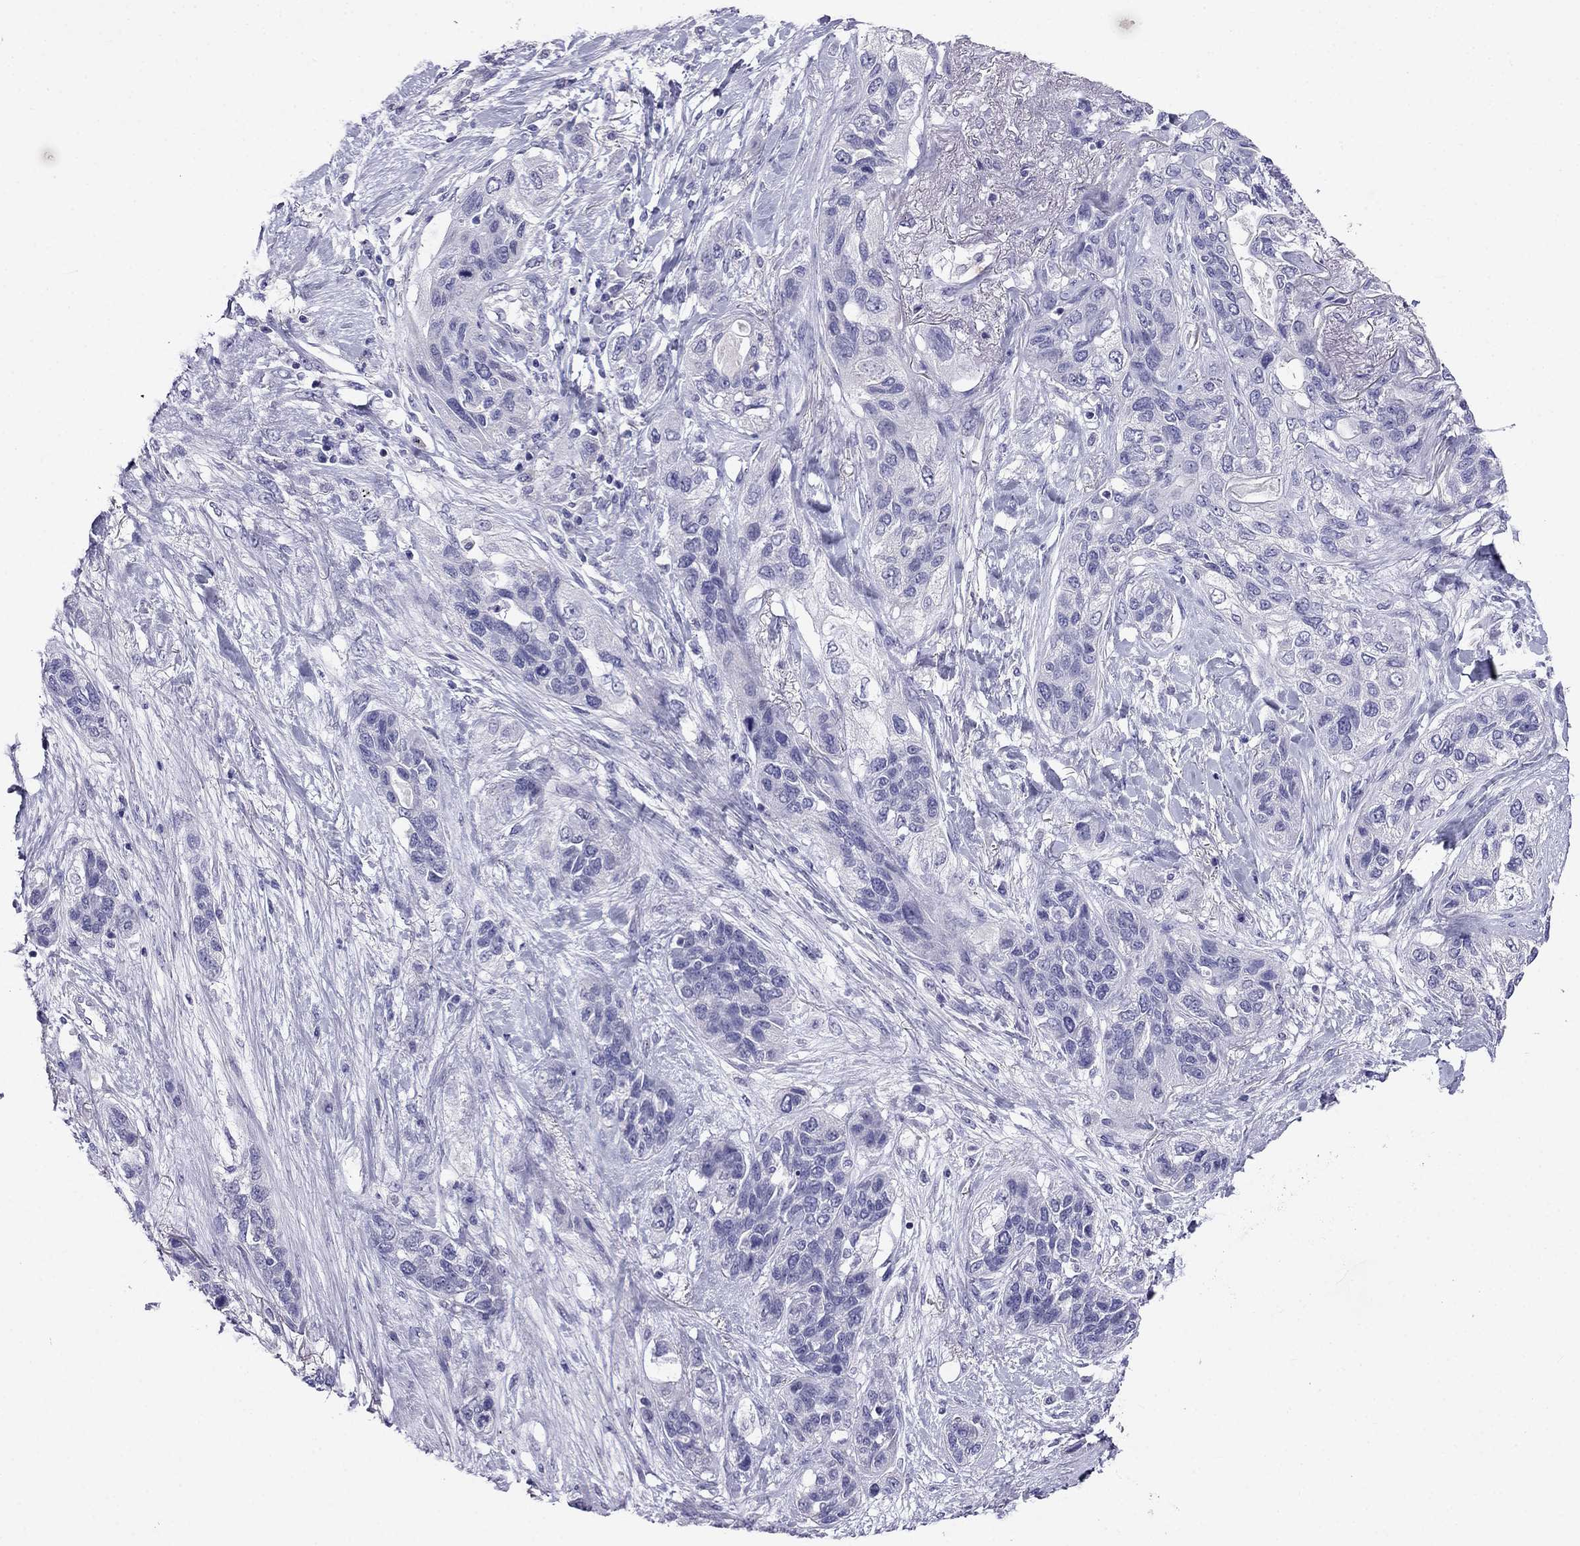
{"staining": {"intensity": "negative", "quantity": "none", "location": "none"}, "tissue": "lung cancer", "cell_type": "Tumor cells", "image_type": "cancer", "snomed": [{"axis": "morphology", "description": "Squamous cell carcinoma, NOS"}, {"axis": "topography", "description": "Lung"}], "caption": "IHC image of neoplastic tissue: squamous cell carcinoma (lung) stained with DAB demonstrates no significant protein staining in tumor cells.", "gene": "SCNN1D", "patient": {"sex": "female", "age": 70}}